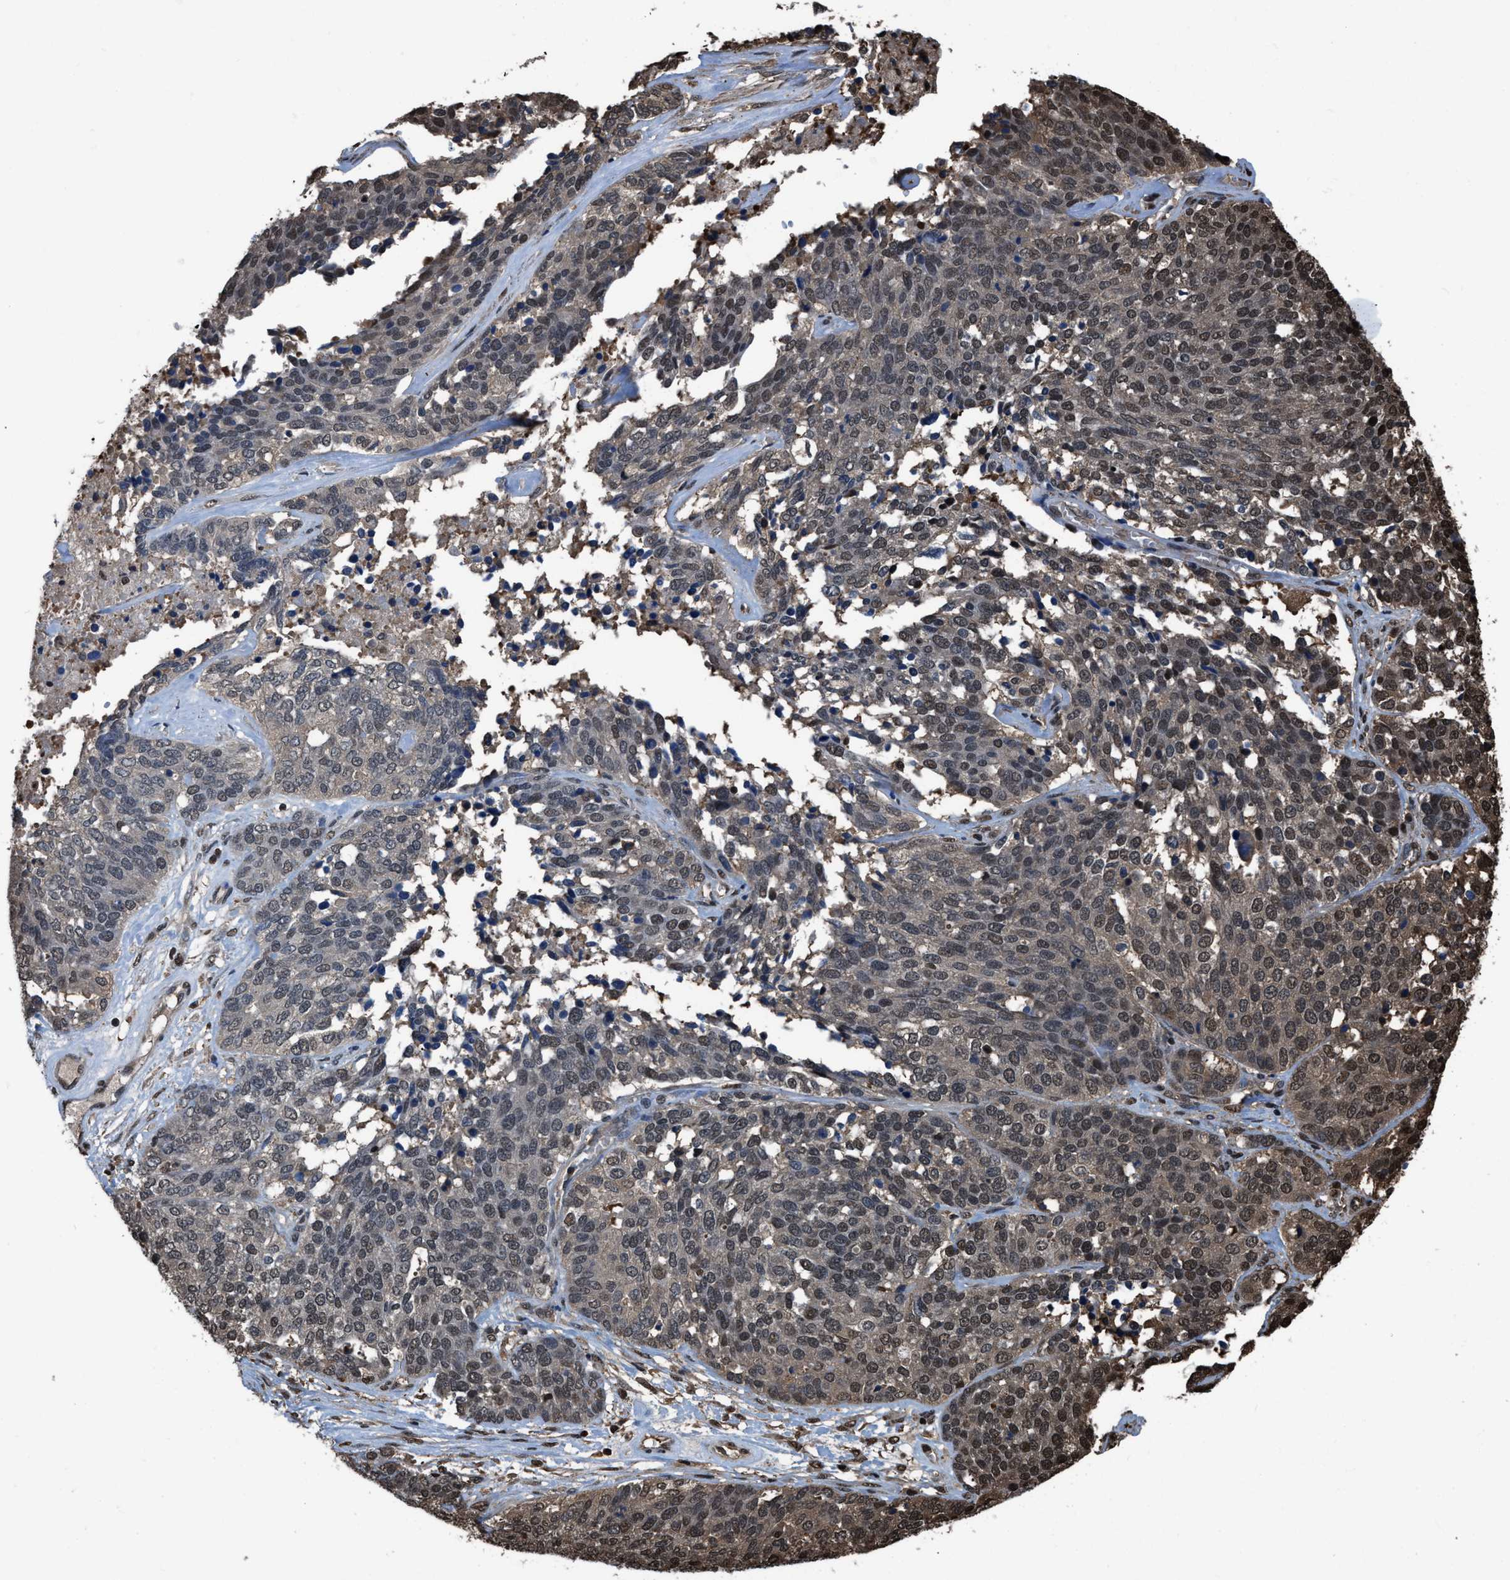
{"staining": {"intensity": "moderate", "quantity": "25%-75%", "location": "cytoplasmic/membranous,nuclear"}, "tissue": "ovarian cancer", "cell_type": "Tumor cells", "image_type": "cancer", "snomed": [{"axis": "morphology", "description": "Cystadenocarcinoma, serous, NOS"}, {"axis": "topography", "description": "Ovary"}], "caption": "Human ovarian cancer stained with a protein marker demonstrates moderate staining in tumor cells.", "gene": "FNTA", "patient": {"sex": "female", "age": 44}}